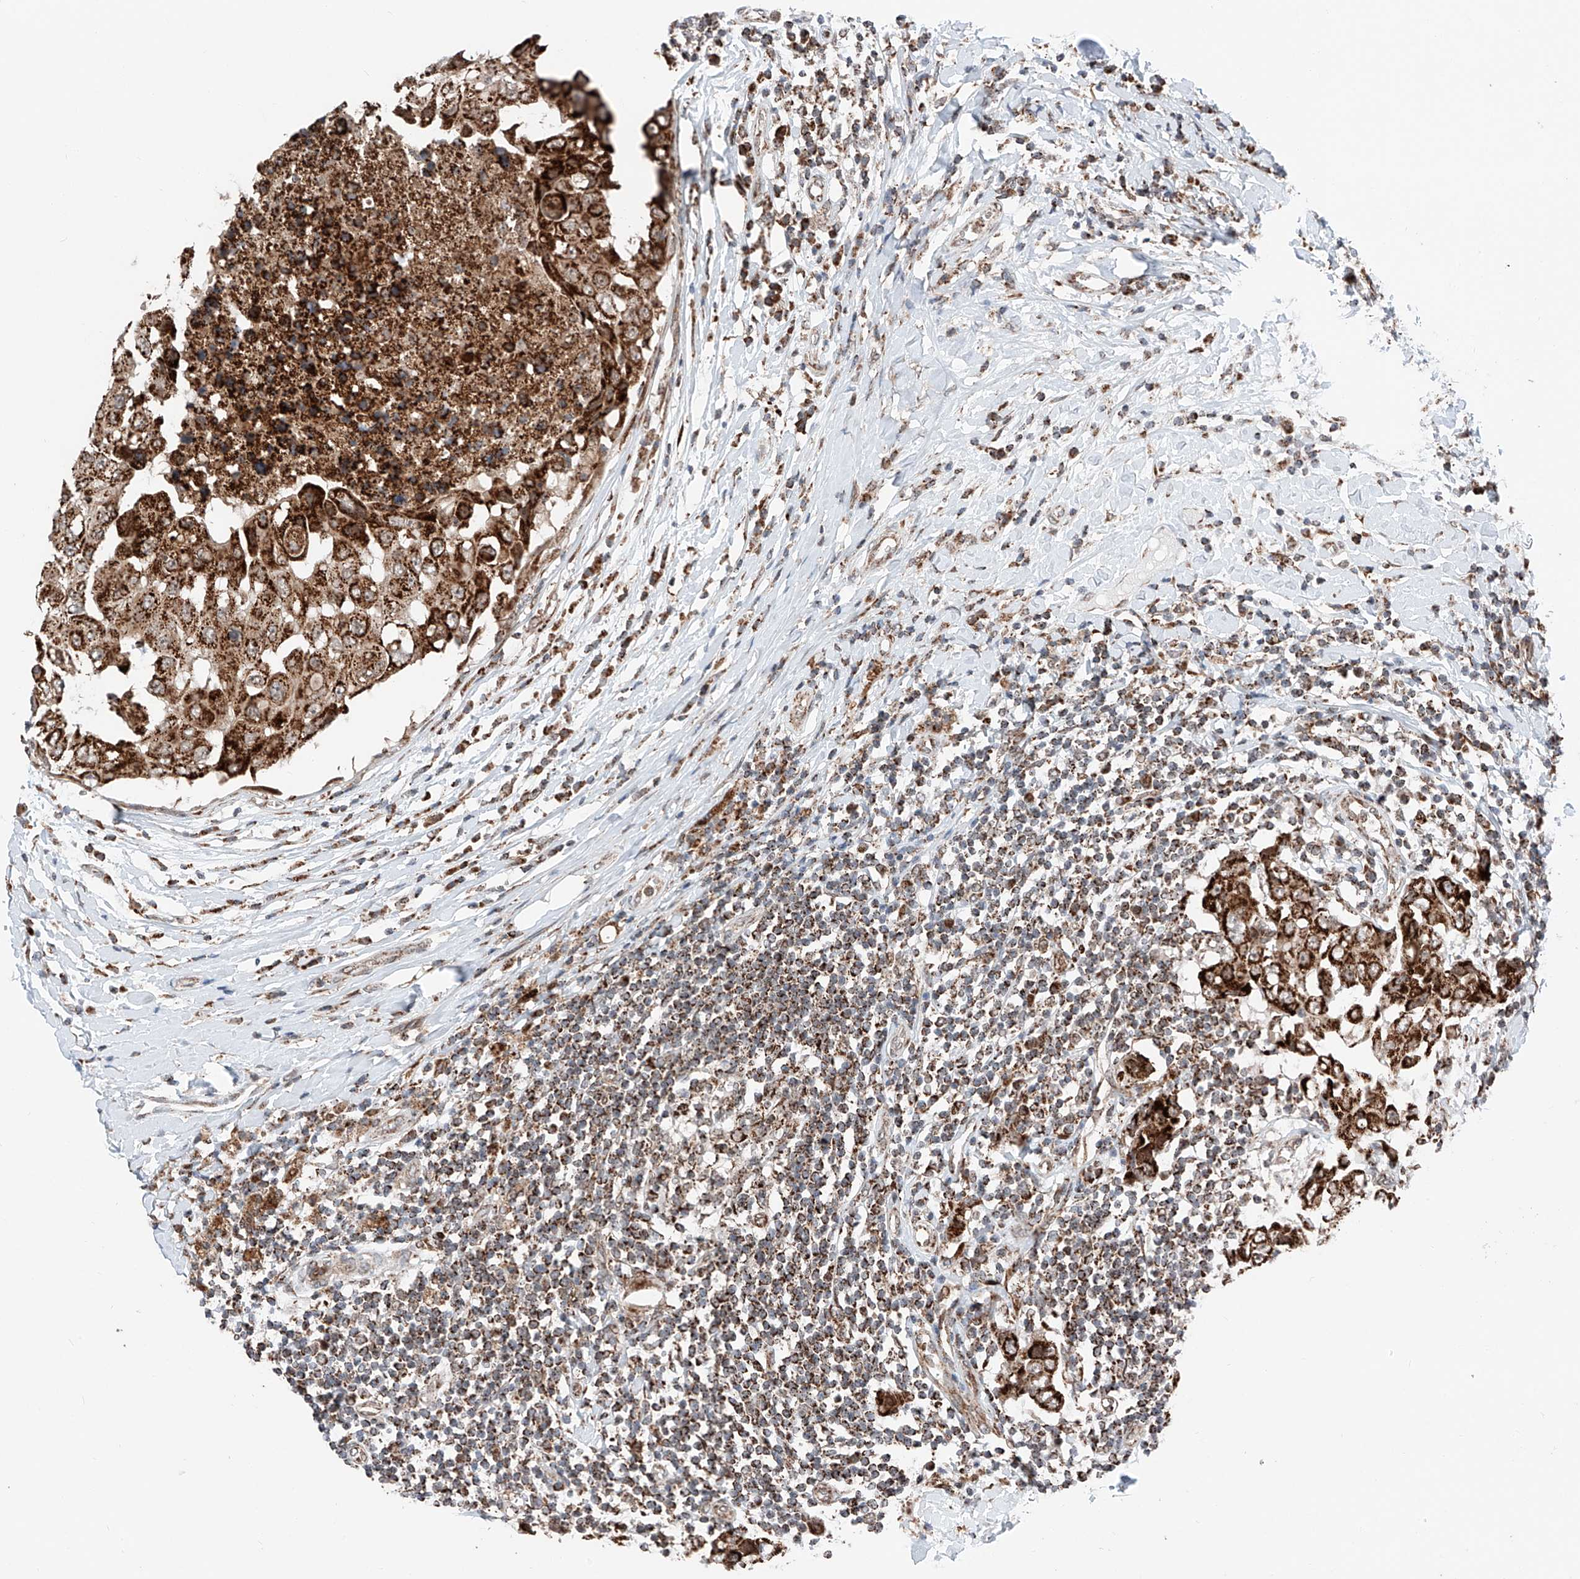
{"staining": {"intensity": "strong", "quantity": ">75%", "location": "cytoplasmic/membranous"}, "tissue": "breast cancer", "cell_type": "Tumor cells", "image_type": "cancer", "snomed": [{"axis": "morphology", "description": "Duct carcinoma"}, {"axis": "topography", "description": "Breast"}], "caption": "A histopathology image of human invasive ductal carcinoma (breast) stained for a protein displays strong cytoplasmic/membranous brown staining in tumor cells.", "gene": "ZSCAN29", "patient": {"sex": "female", "age": 27}}